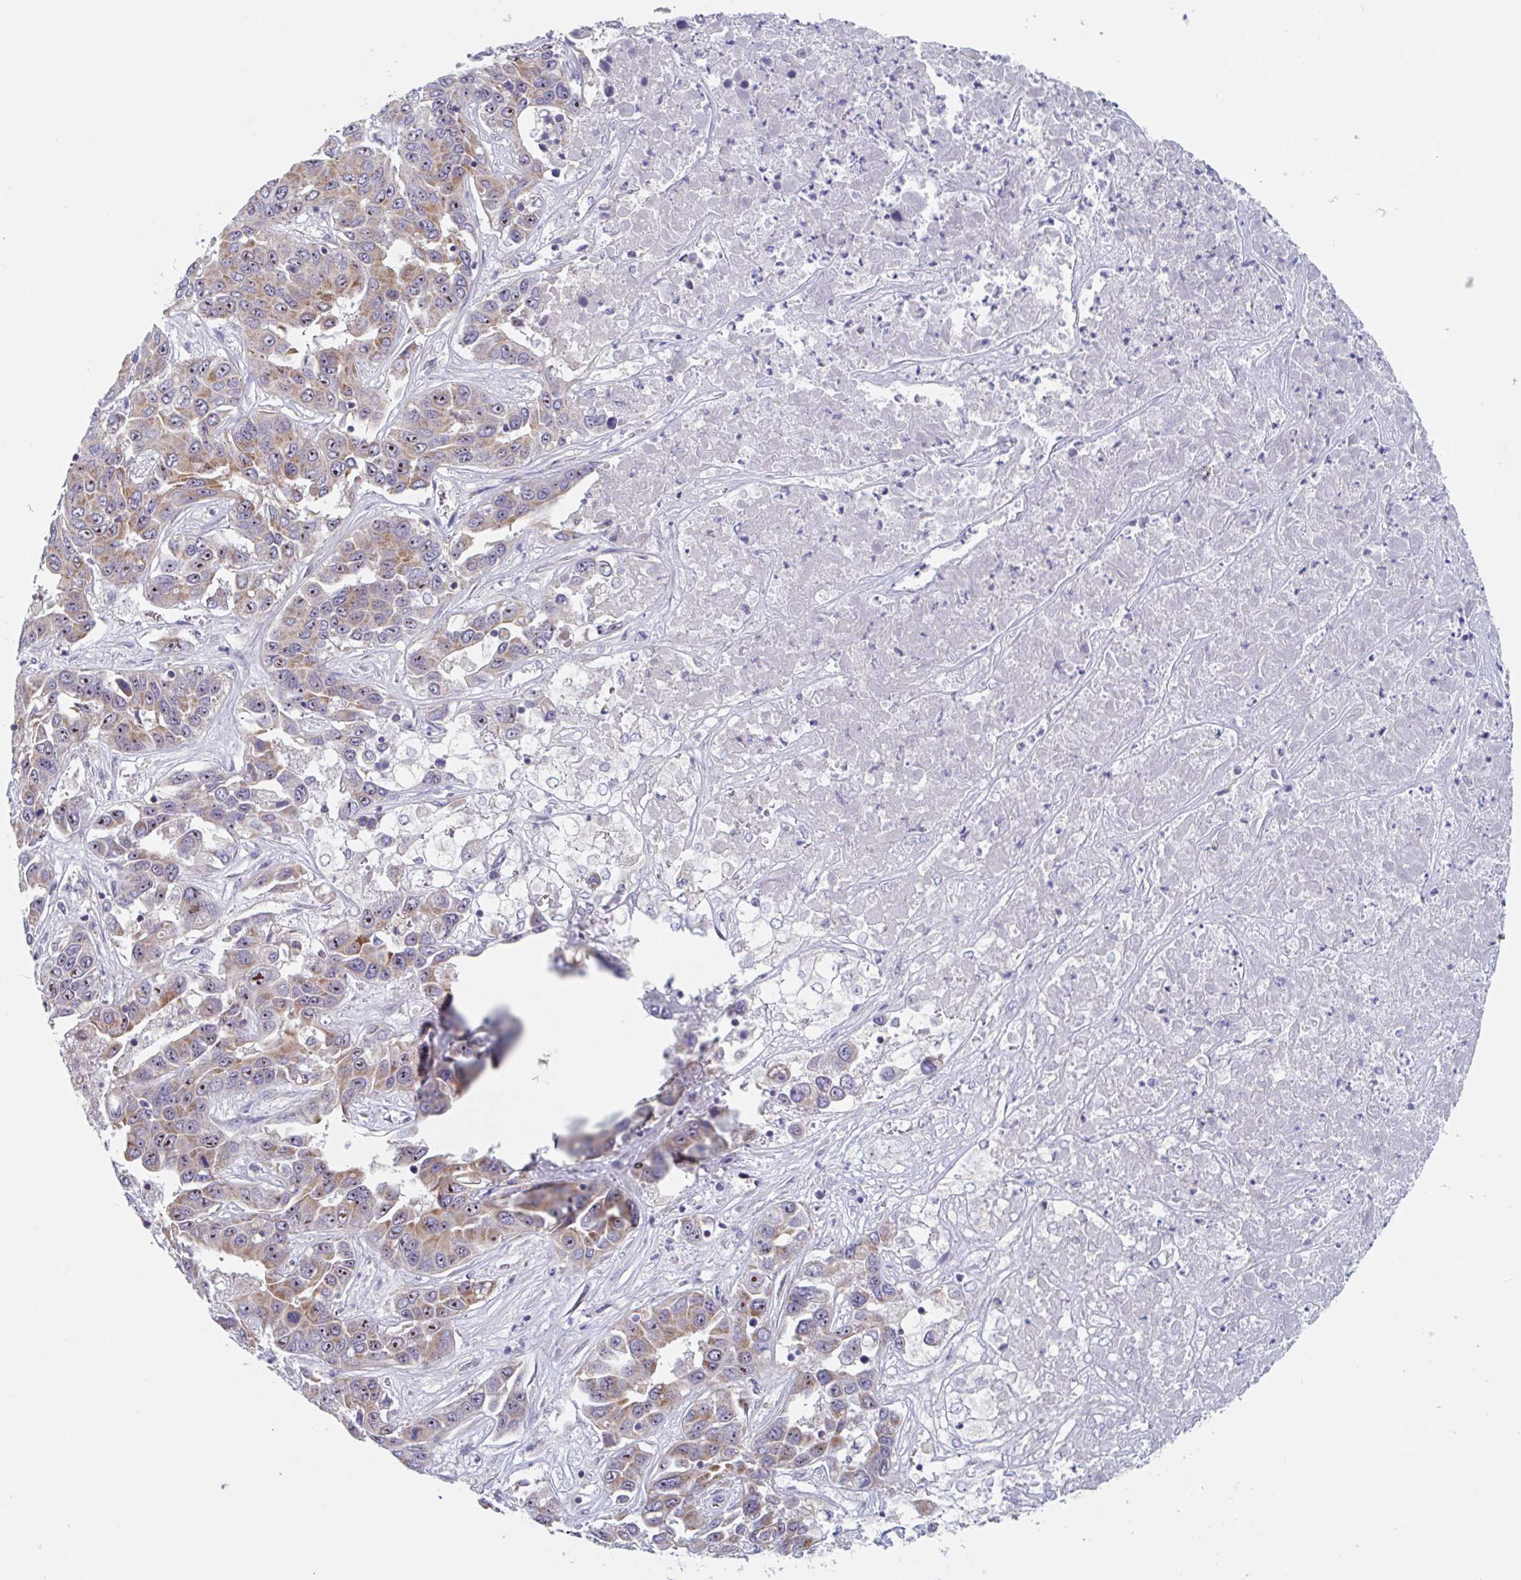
{"staining": {"intensity": "strong", "quantity": ">75%", "location": "cytoplasmic/membranous,nuclear"}, "tissue": "liver cancer", "cell_type": "Tumor cells", "image_type": "cancer", "snomed": [{"axis": "morphology", "description": "Cholangiocarcinoma"}, {"axis": "topography", "description": "Liver"}], "caption": "Liver cancer was stained to show a protein in brown. There is high levels of strong cytoplasmic/membranous and nuclear staining in about >75% of tumor cells.", "gene": "MRPL53", "patient": {"sex": "female", "age": 52}}